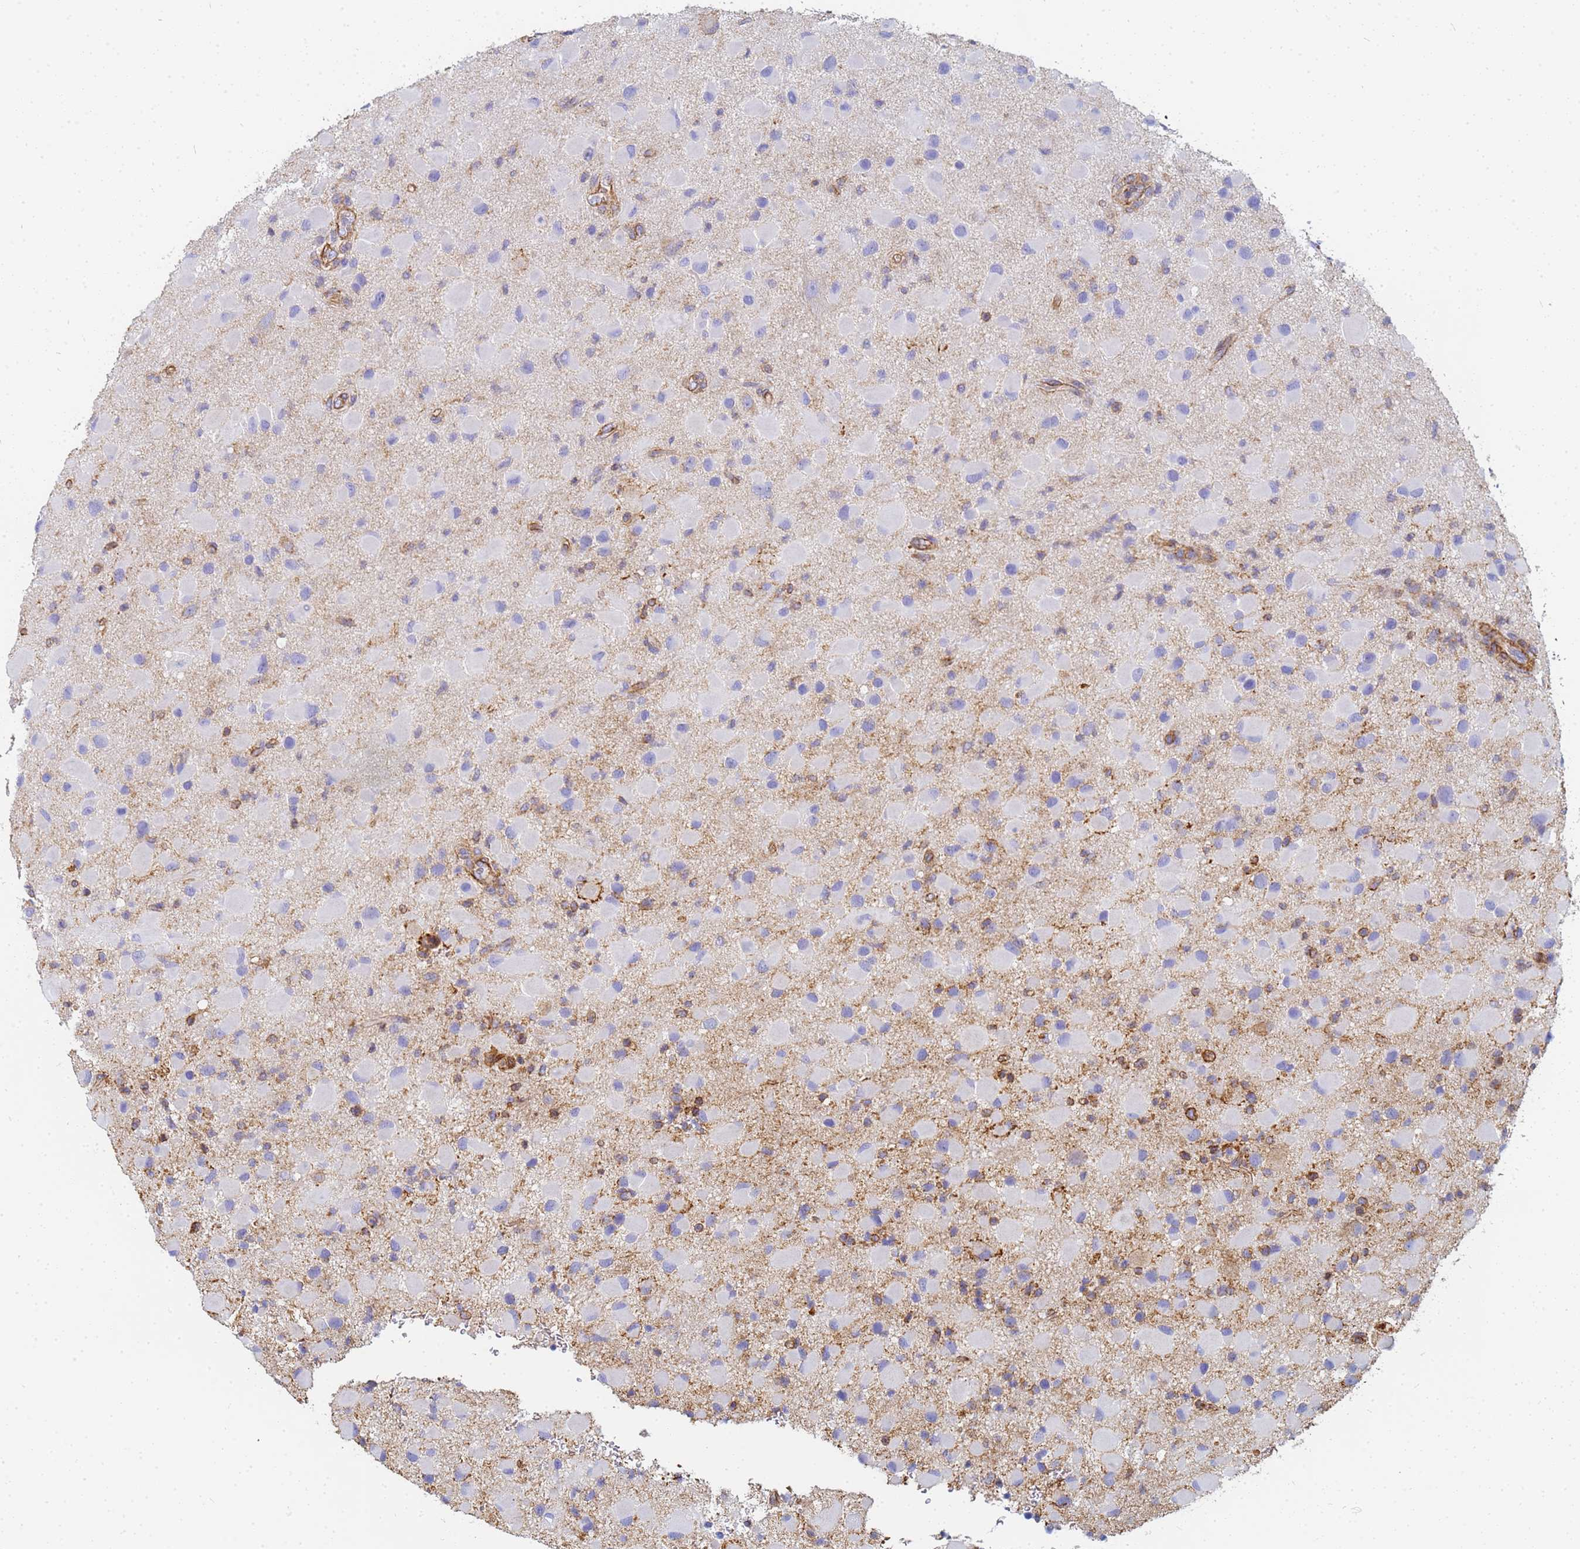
{"staining": {"intensity": "negative", "quantity": "none", "location": "none"}, "tissue": "glioma", "cell_type": "Tumor cells", "image_type": "cancer", "snomed": [{"axis": "morphology", "description": "Glioma, malignant, Low grade"}, {"axis": "topography", "description": "Brain"}], "caption": "Immunohistochemistry photomicrograph of glioma stained for a protein (brown), which reveals no staining in tumor cells.", "gene": "TPM1", "patient": {"sex": "female", "age": 32}}